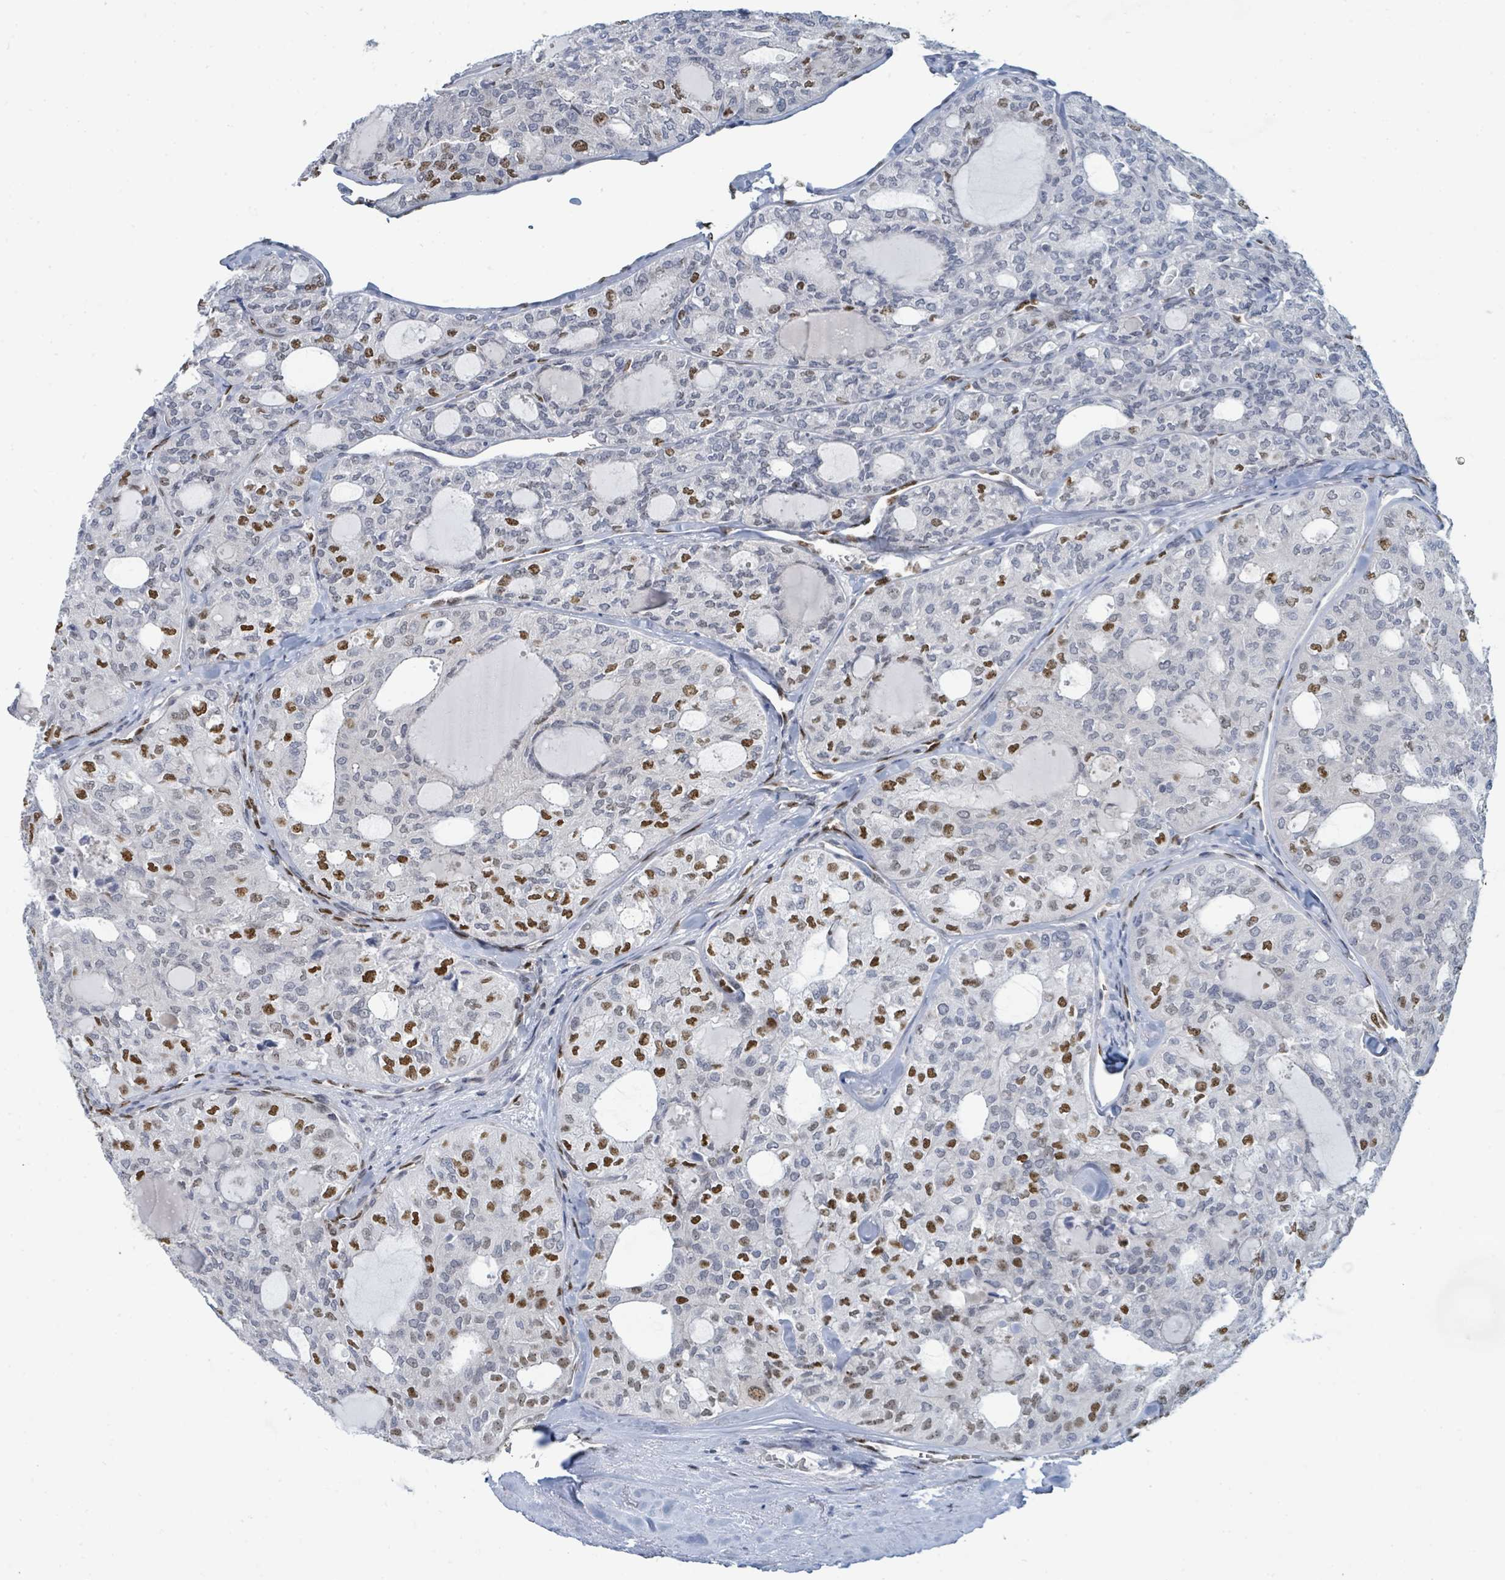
{"staining": {"intensity": "moderate", "quantity": "25%-75%", "location": "nuclear"}, "tissue": "thyroid cancer", "cell_type": "Tumor cells", "image_type": "cancer", "snomed": [{"axis": "morphology", "description": "Follicular adenoma carcinoma, NOS"}, {"axis": "topography", "description": "Thyroid gland"}], "caption": "This micrograph displays immunohistochemistry staining of human thyroid follicular adenoma carcinoma, with medium moderate nuclear staining in about 25%-75% of tumor cells.", "gene": "SUMO4", "patient": {"sex": "male", "age": 75}}